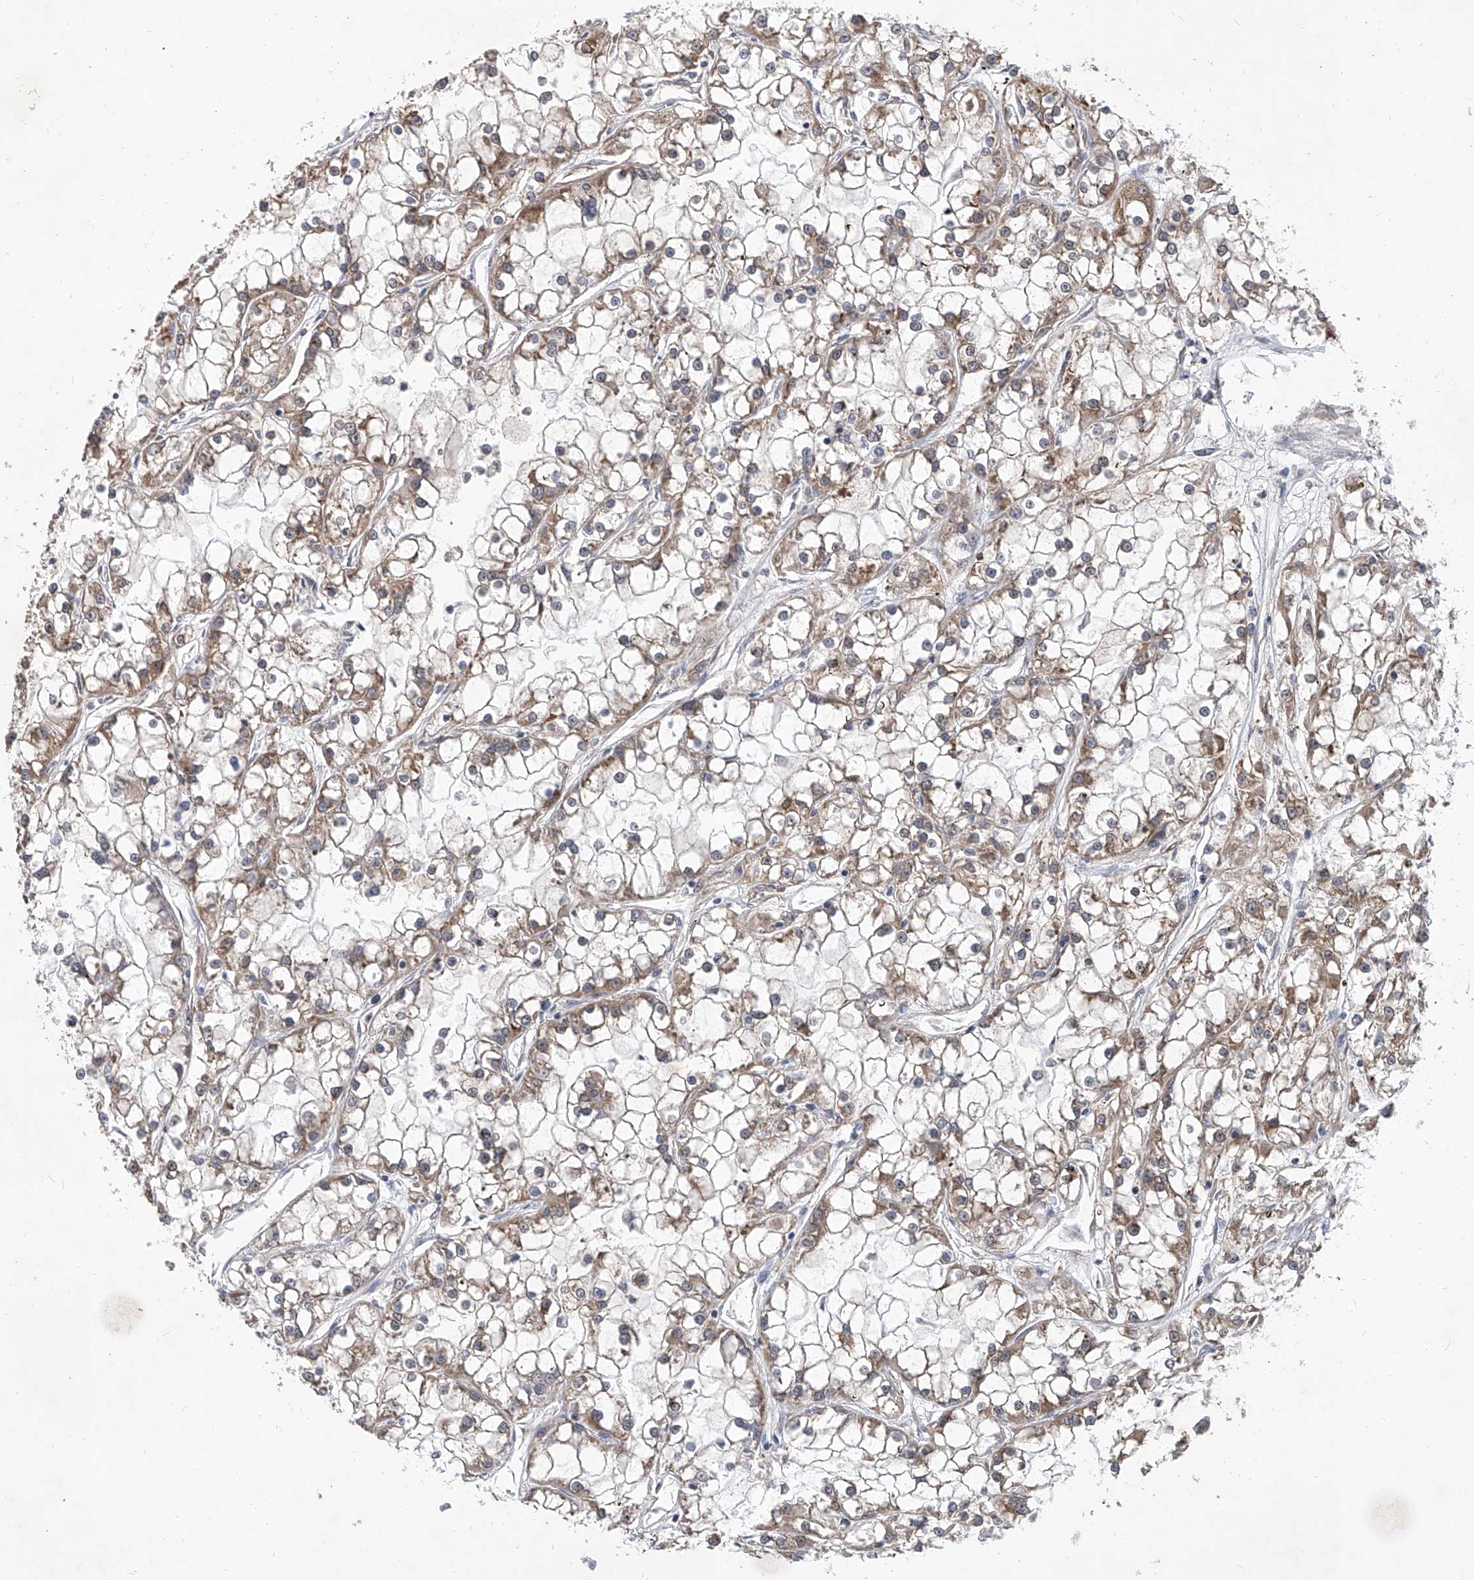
{"staining": {"intensity": "weak", "quantity": ">75%", "location": "cytoplasmic/membranous"}, "tissue": "renal cancer", "cell_type": "Tumor cells", "image_type": "cancer", "snomed": [{"axis": "morphology", "description": "Adenocarcinoma, NOS"}, {"axis": "topography", "description": "Kidney"}], "caption": "Immunohistochemical staining of renal adenocarcinoma exhibits low levels of weak cytoplasmic/membranous positivity in about >75% of tumor cells.", "gene": "CFAP410", "patient": {"sex": "female", "age": 52}}